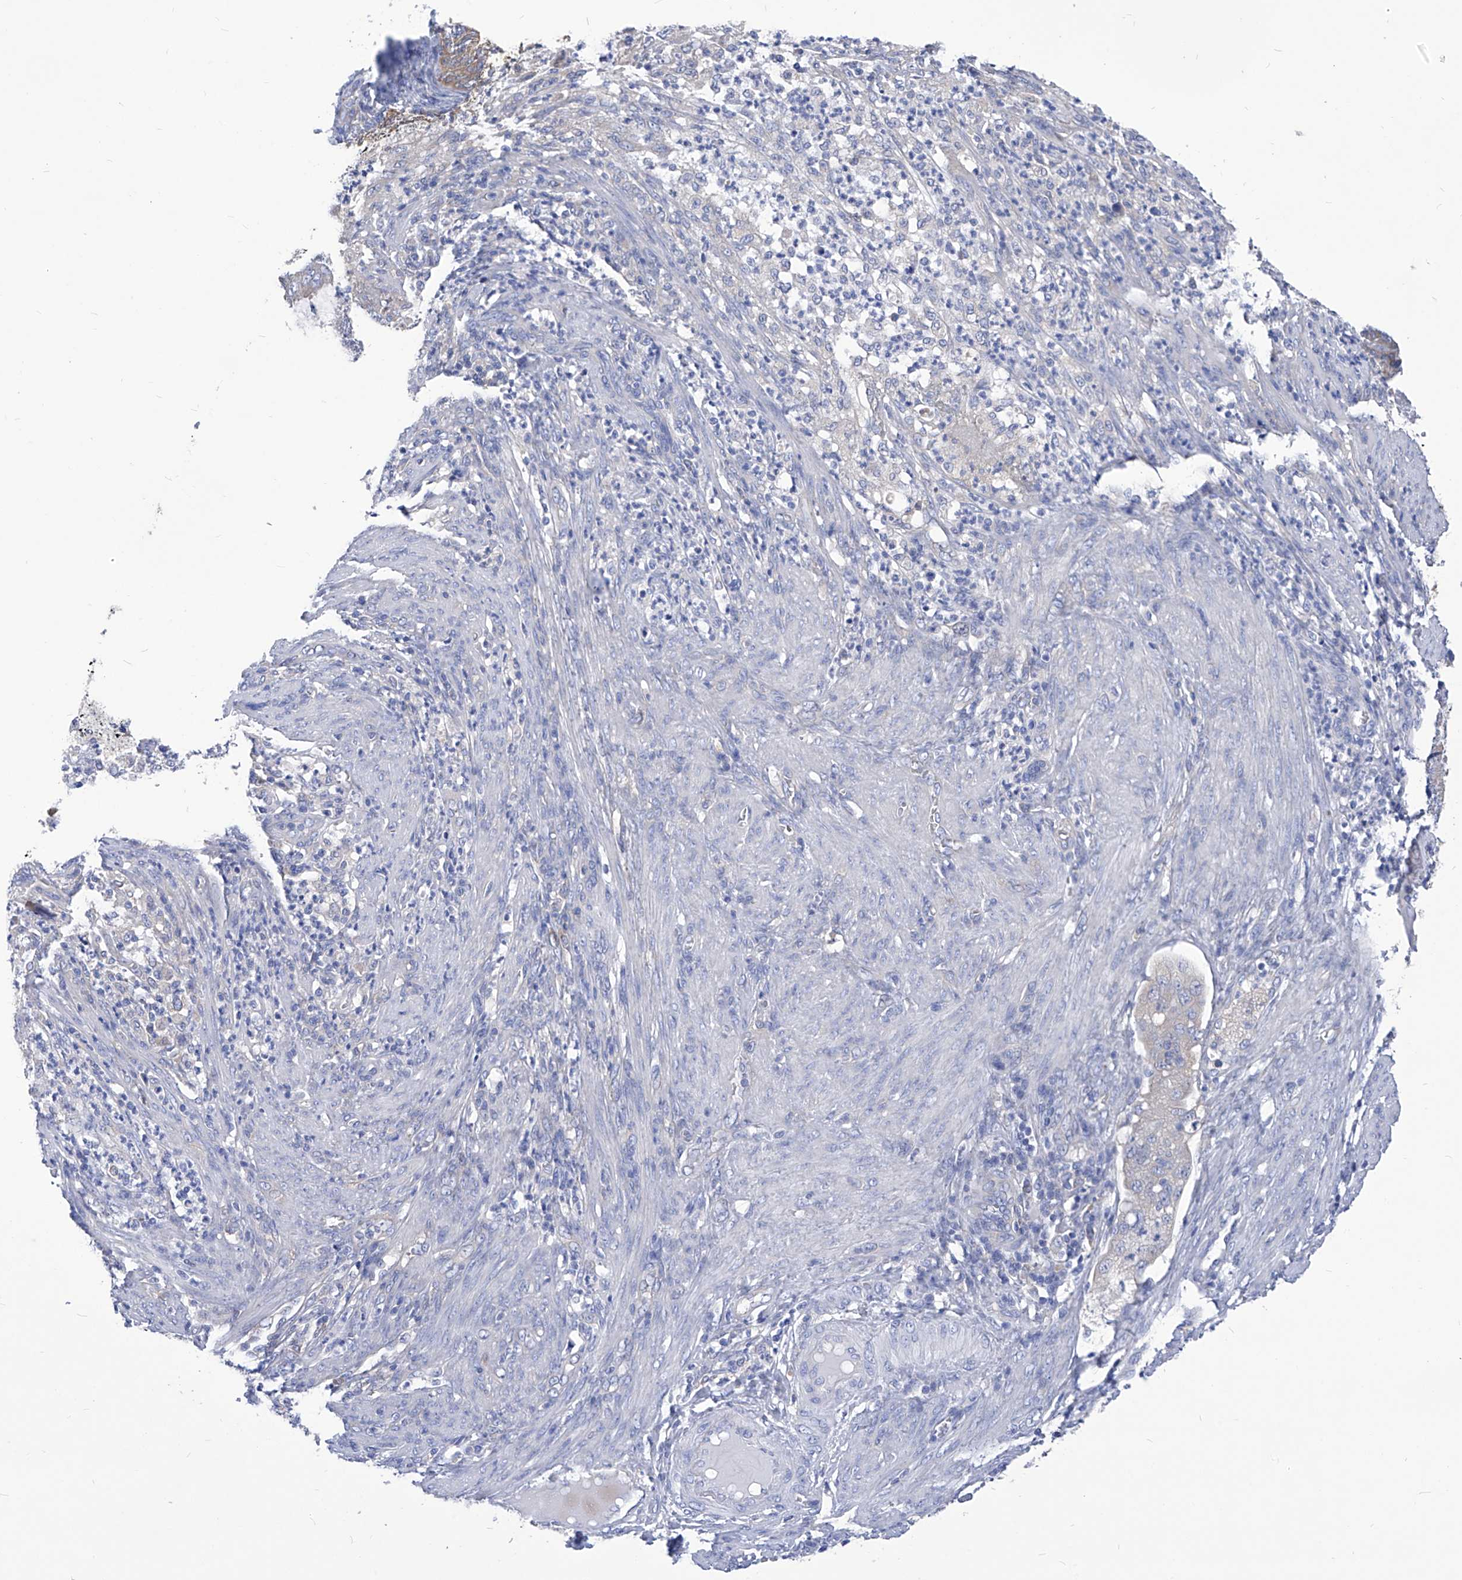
{"staining": {"intensity": "weak", "quantity": "<25%", "location": "cytoplasmic/membranous"}, "tissue": "endometrial cancer", "cell_type": "Tumor cells", "image_type": "cancer", "snomed": [{"axis": "morphology", "description": "Adenocarcinoma, NOS"}, {"axis": "topography", "description": "Endometrium"}], "caption": "Tumor cells are negative for protein expression in human adenocarcinoma (endometrial).", "gene": "XPNPEP1", "patient": {"sex": "female", "age": 51}}